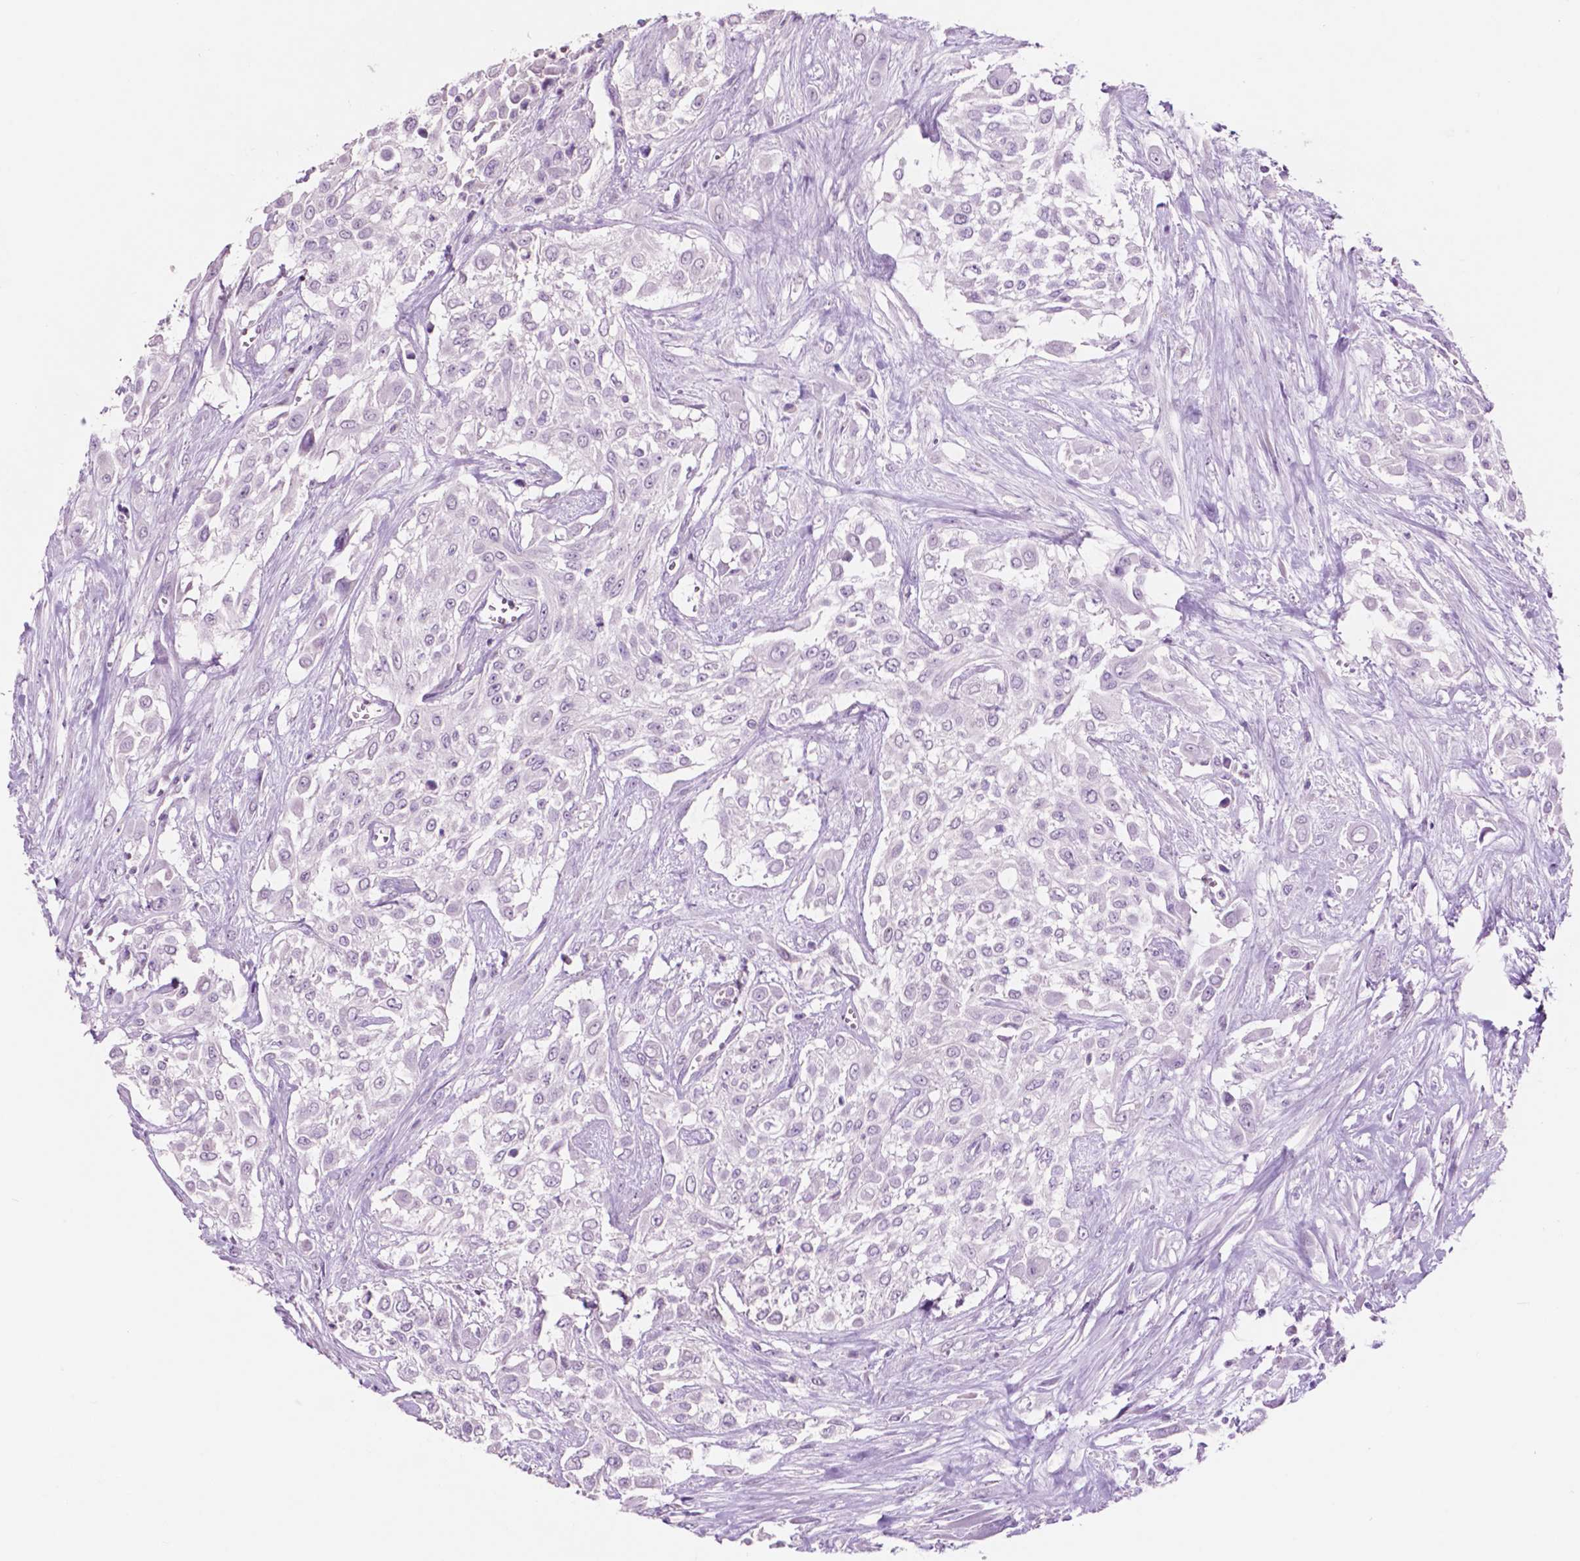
{"staining": {"intensity": "negative", "quantity": "none", "location": "none"}, "tissue": "urothelial cancer", "cell_type": "Tumor cells", "image_type": "cancer", "snomed": [{"axis": "morphology", "description": "Urothelial carcinoma, High grade"}, {"axis": "topography", "description": "Urinary bladder"}], "caption": "The histopathology image exhibits no staining of tumor cells in high-grade urothelial carcinoma.", "gene": "IDO1", "patient": {"sex": "male", "age": 57}}